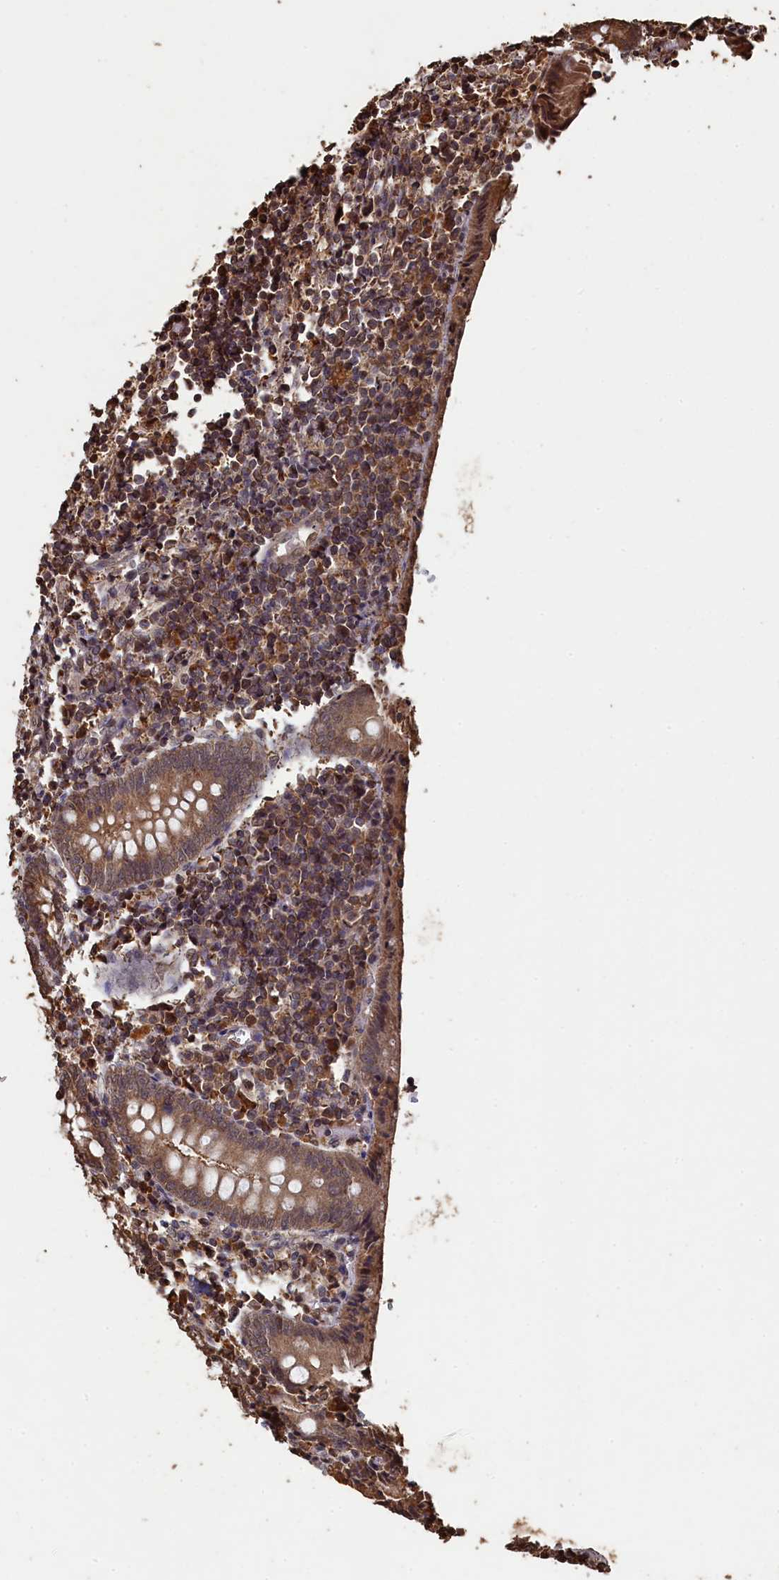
{"staining": {"intensity": "moderate", "quantity": ">75%", "location": "cytoplasmic/membranous"}, "tissue": "appendix", "cell_type": "Glandular cells", "image_type": "normal", "snomed": [{"axis": "morphology", "description": "Normal tissue, NOS"}, {"axis": "topography", "description": "Appendix"}], "caption": "Normal appendix shows moderate cytoplasmic/membranous positivity in about >75% of glandular cells (brown staining indicates protein expression, while blue staining denotes nuclei)..", "gene": "PIGN", "patient": {"sex": "female", "age": 17}}